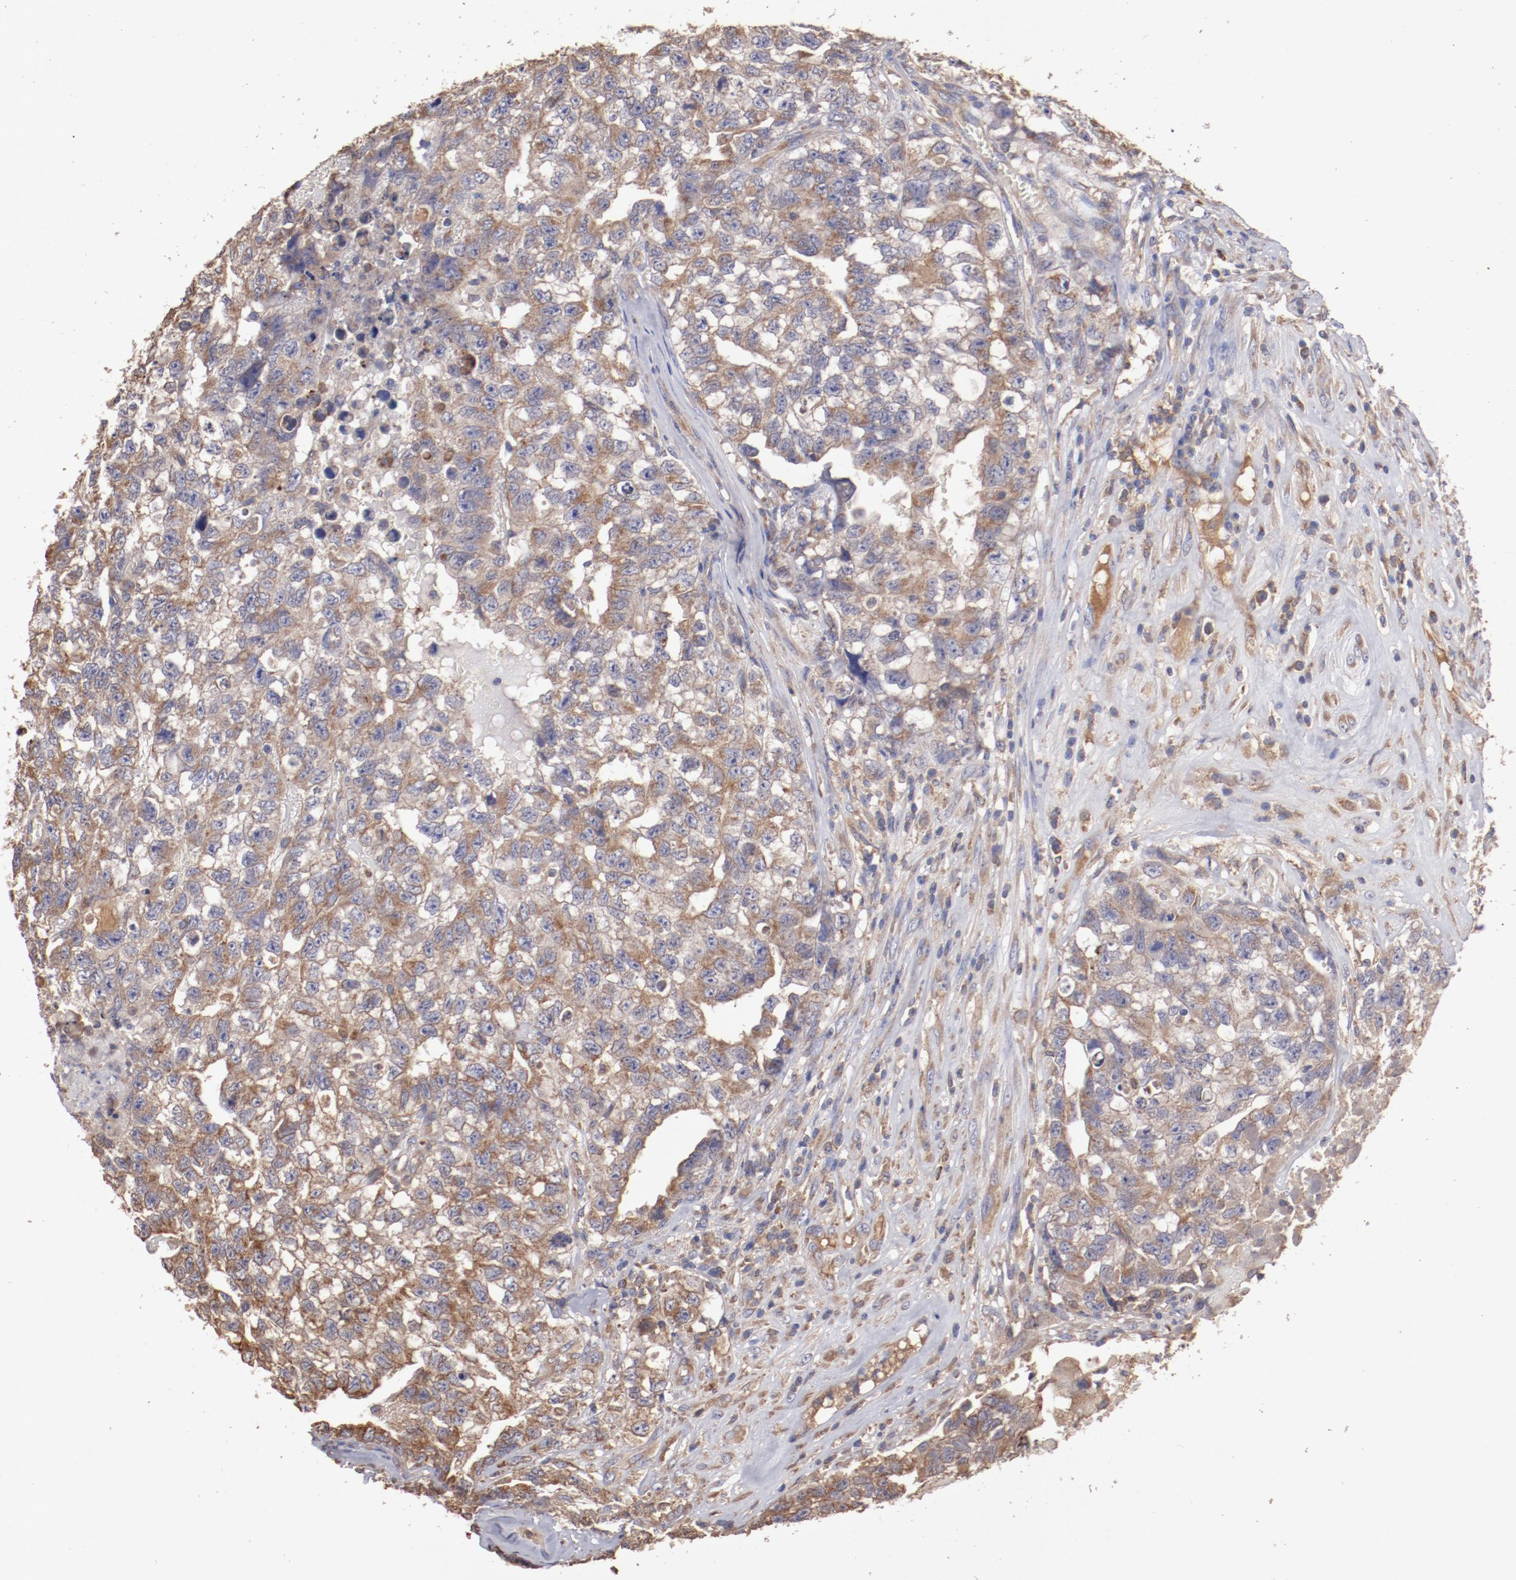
{"staining": {"intensity": "weak", "quantity": "25%-75%", "location": "cytoplasmic/membranous"}, "tissue": "testis cancer", "cell_type": "Tumor cells", "image_type": "cancer", "snomed": [{"axis": "morphology", "description": "Carcinoma, Embryonal, NOS"}, {"axis": "topography", "description": "Testis"}], "caption": "Protein staining demonstrates weak cytoplasmic/membranous expression in about 25%-75% of tumor cells in testis cancer.", "gene": "NFKBIE", "patient": {"sex": "male", "age": 31}}